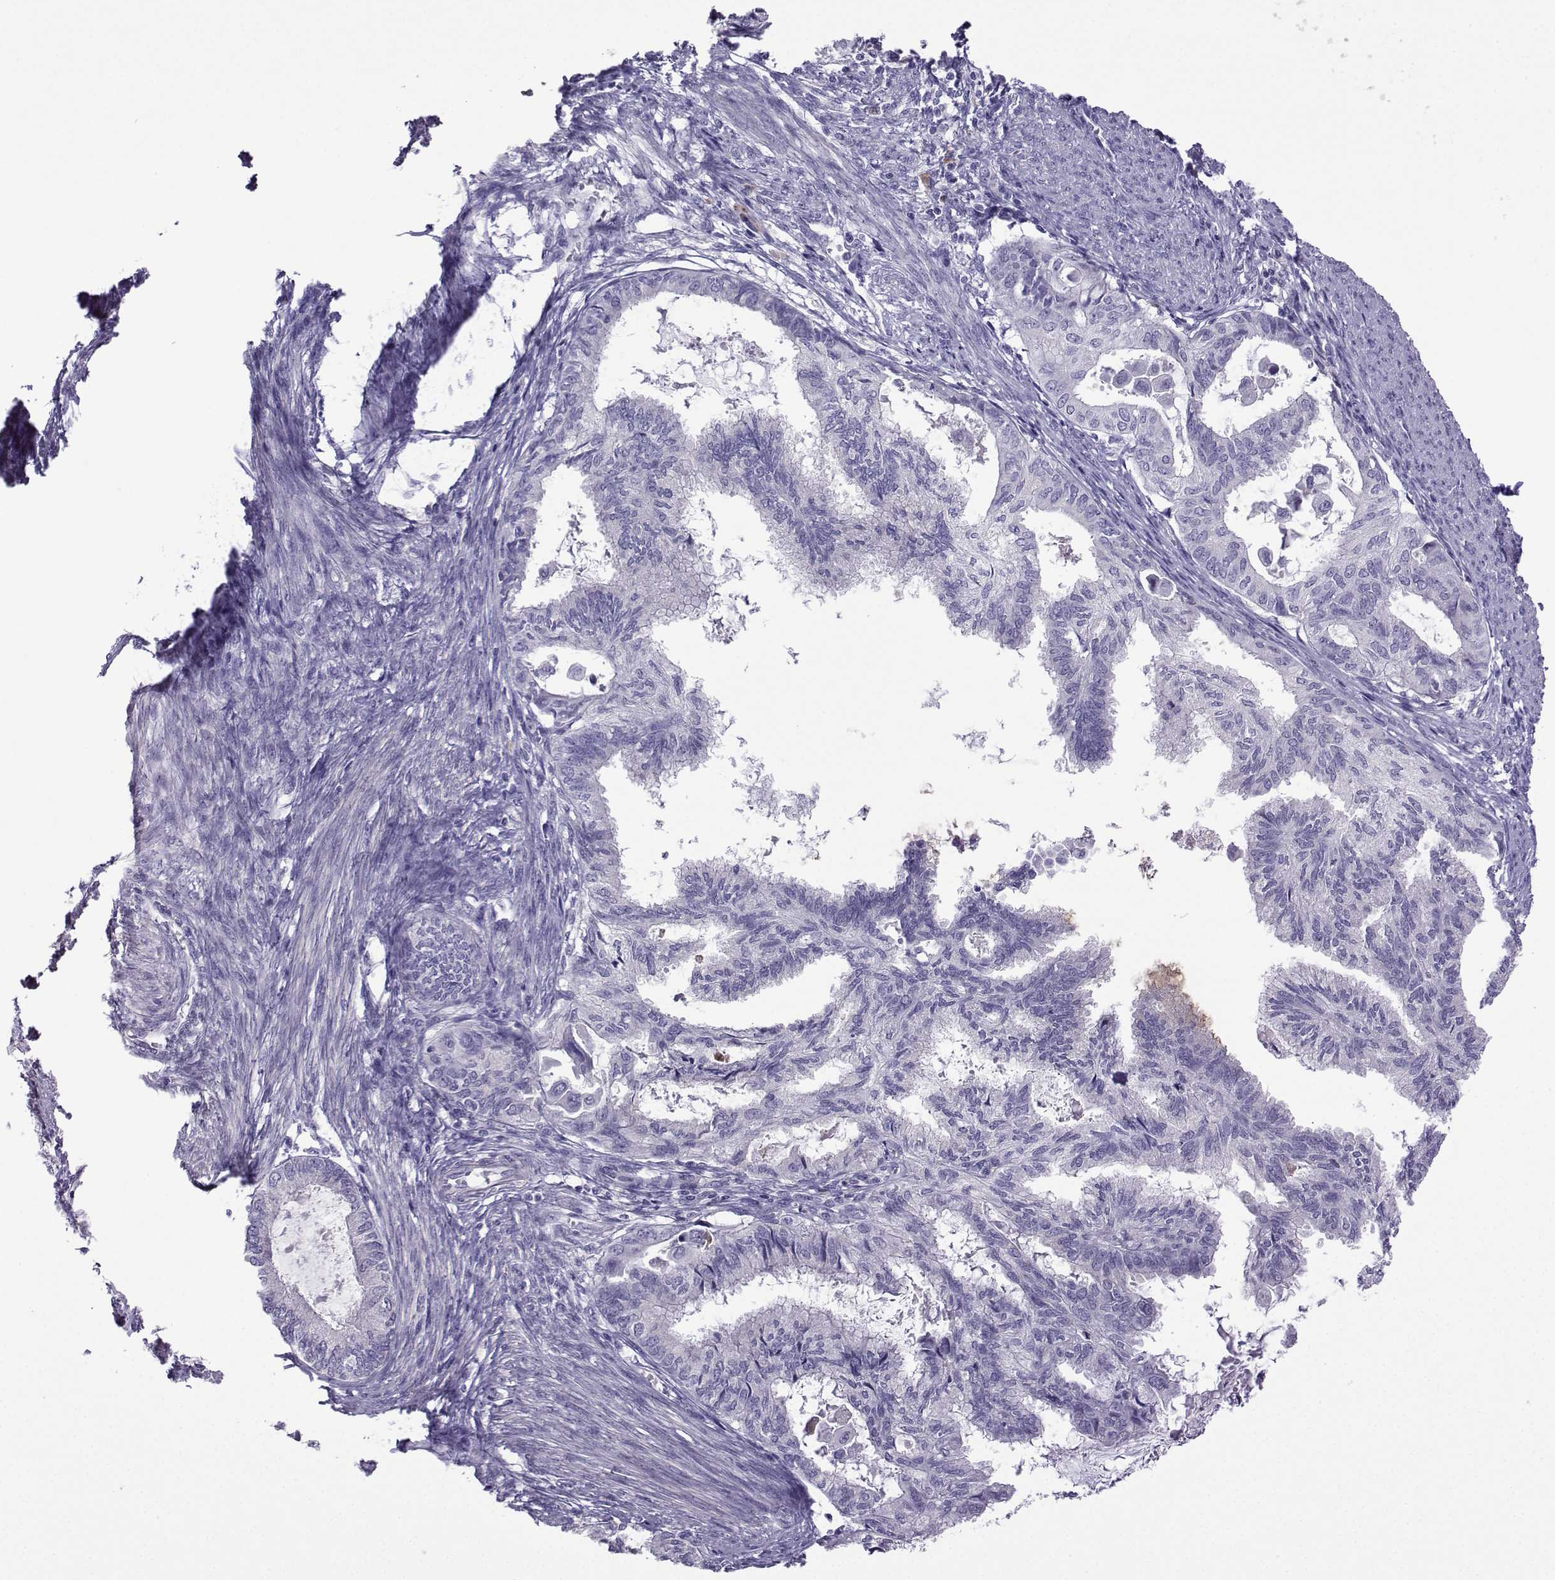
{"staining": {"intensity": "negative", "quantity": "none", "location": "none"}, "tissue": "endometrial cancer", "cell_type": "Tumor cells", "image_type": "cancer", "snomed": [{"axis": "morphology", "description": "Adenocarcinoma, NOS"}, {"axis": "topography", "description": "Endometrium"}], "caption": "Tumor cells are negative for brown protein staining in endometrial cancer (adenocarcinoma). (DAB IHC with hematoxylin counter stain).", "gene": "CFAP70", "patient": {"sex": "female", "age": 86}}